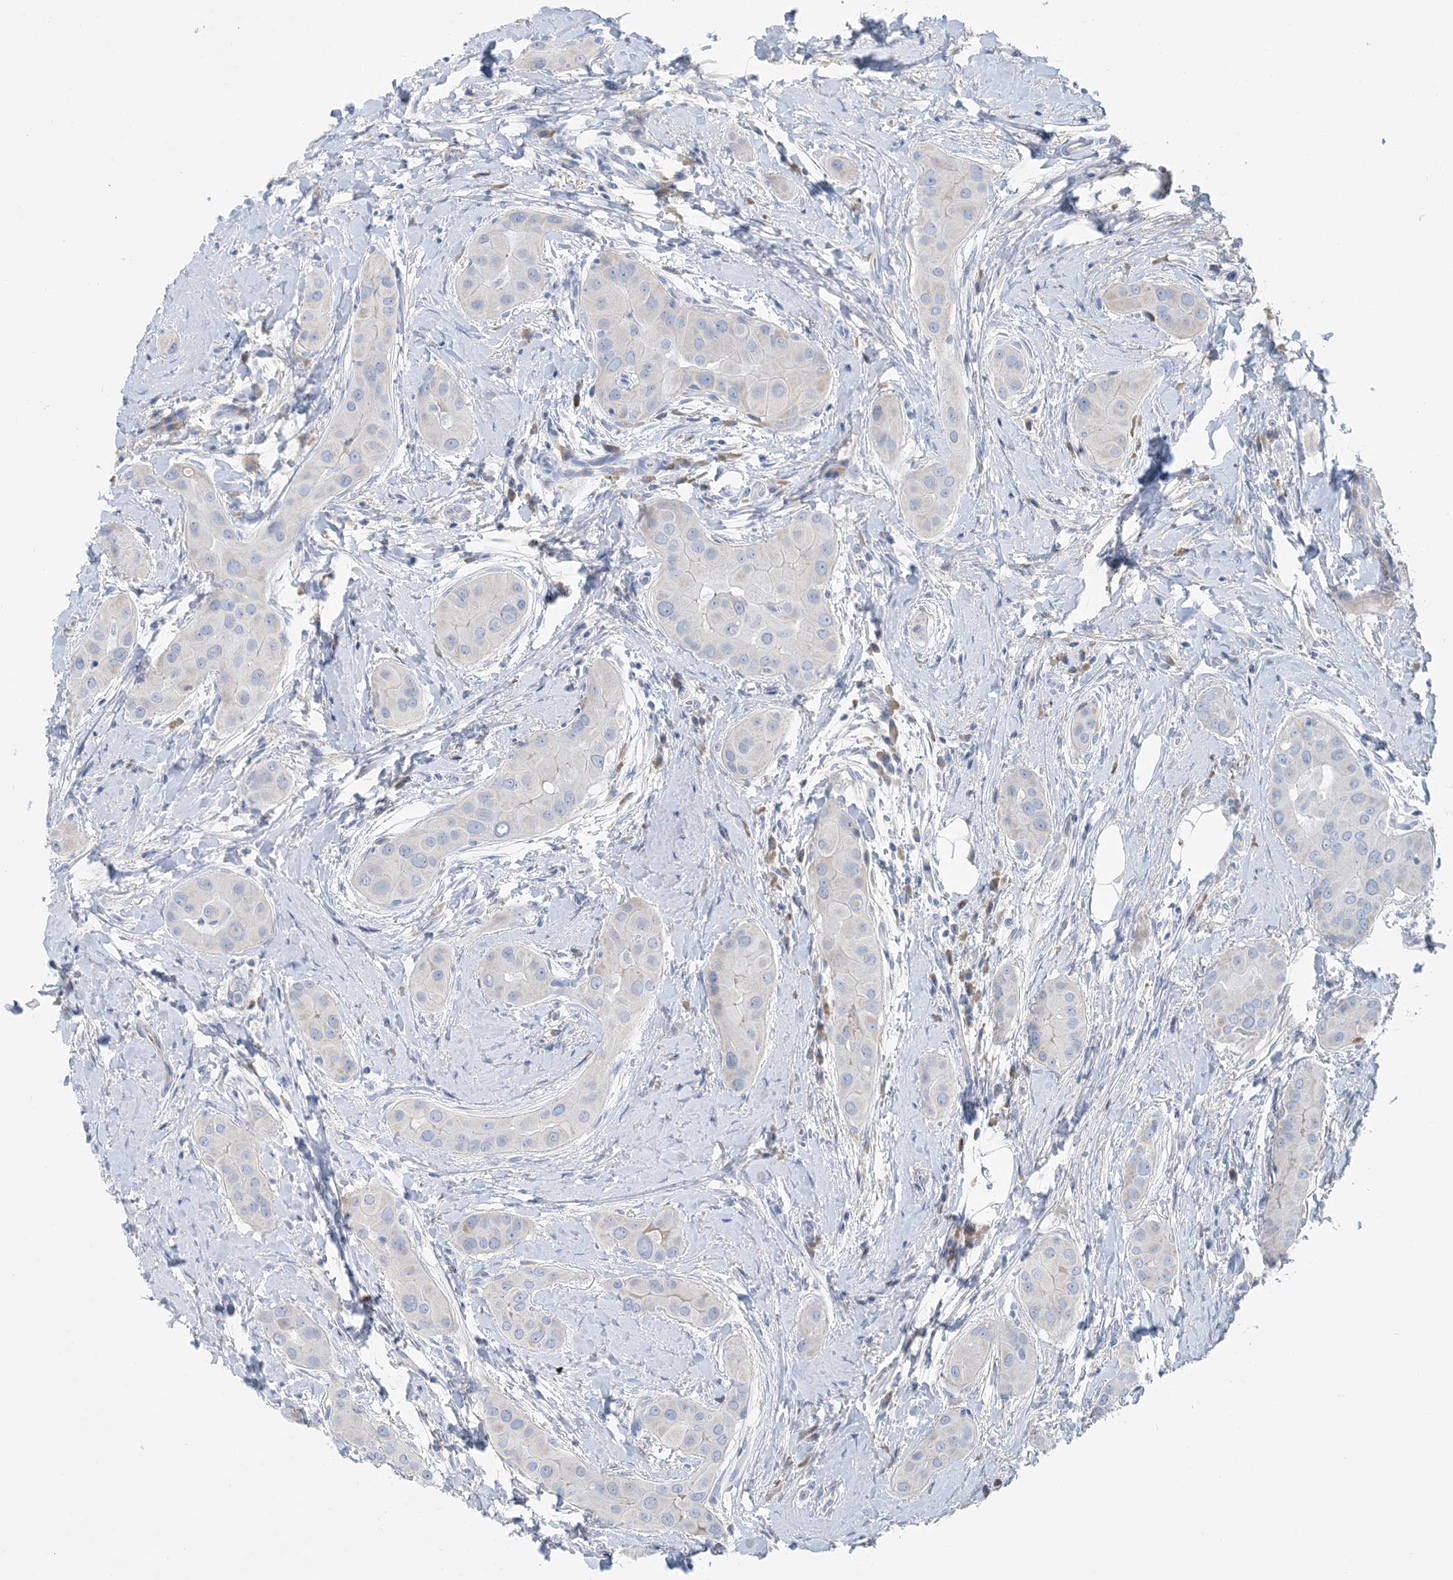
{"staining": {"intensity": "negative", "quantity": "none", "location": "none"}, "tissue": "thyroid cancer", "cell_type": "Tumor cells", "image_type": "cancer", "snomed": [{"axis": "morphology", "description": "Papillary adenocarcinoma, NOS"}, {"axis": "topography", "description": "Thyroid gland"}], "caption": "Tumor cells are negative for brown protein staining in papillary adenocarcinoma (thyroid). The staining was performed using DAB to visualize the protein expression in brown, while the nuclei were stained in blue with hematoxylin (Magnification: 20x).", "gene": "CTRL", "patient": {"sex": "male", "age": 33}}